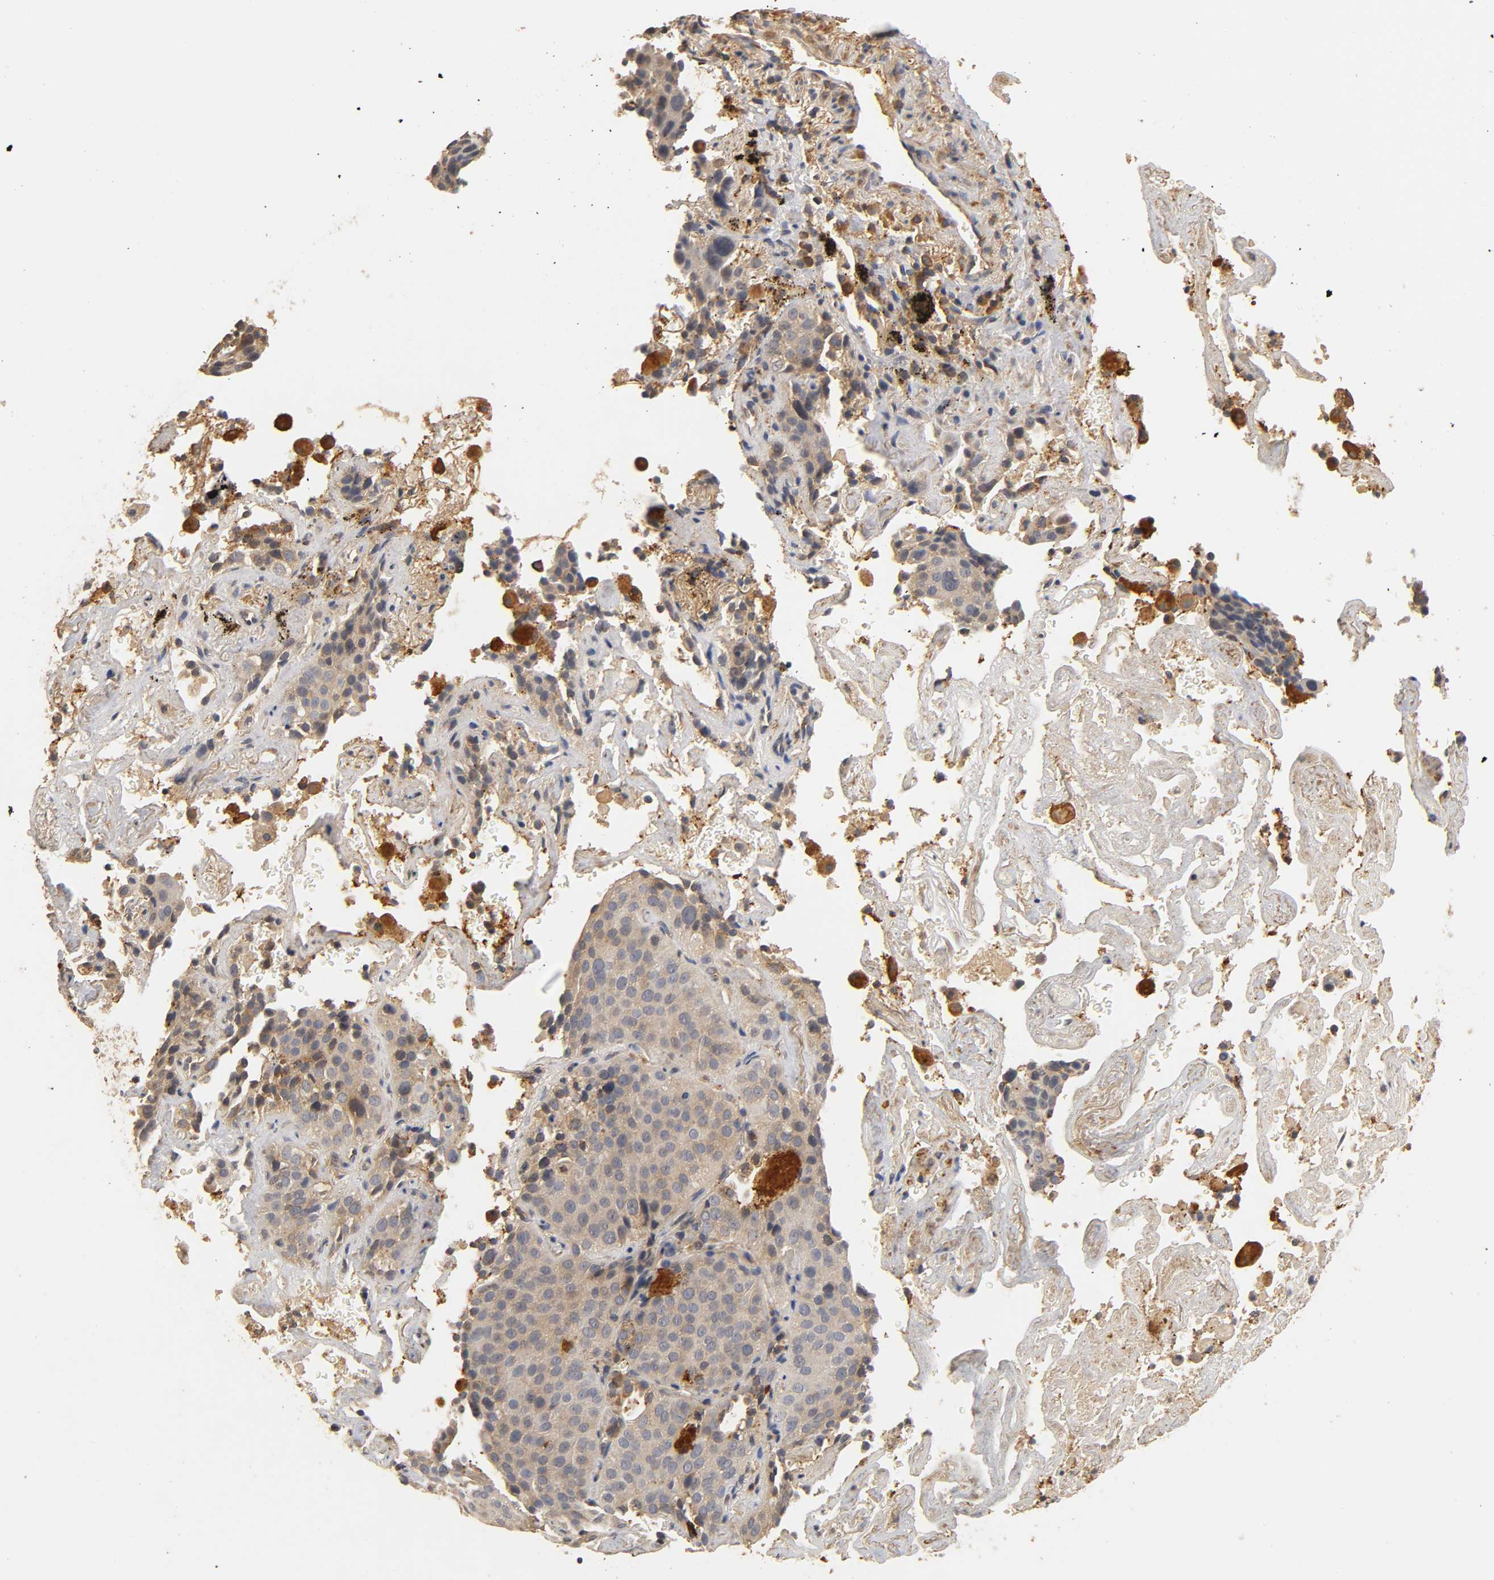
{"staining": {"intensity": "weak", "quantity": ">75%", "location": "cytoplasmic/membranous"}, "tissue": "lung cancer", "cell_type": "Tumor cells", "image_type": "cancer", "snomed": [{"axis": "morphology", "description": "Squamous cell carcinoma, NOS"}, {"axis": "topography", "description": "Lung"}], "caption": "Protein expression analysis of squamous cell carcinoma (lung) shows weak cytoplasmic/membranous positivity in about >75% of tumor cells.", "gene": "SCAP", "patient": {"sex": "male", "age": 54}}